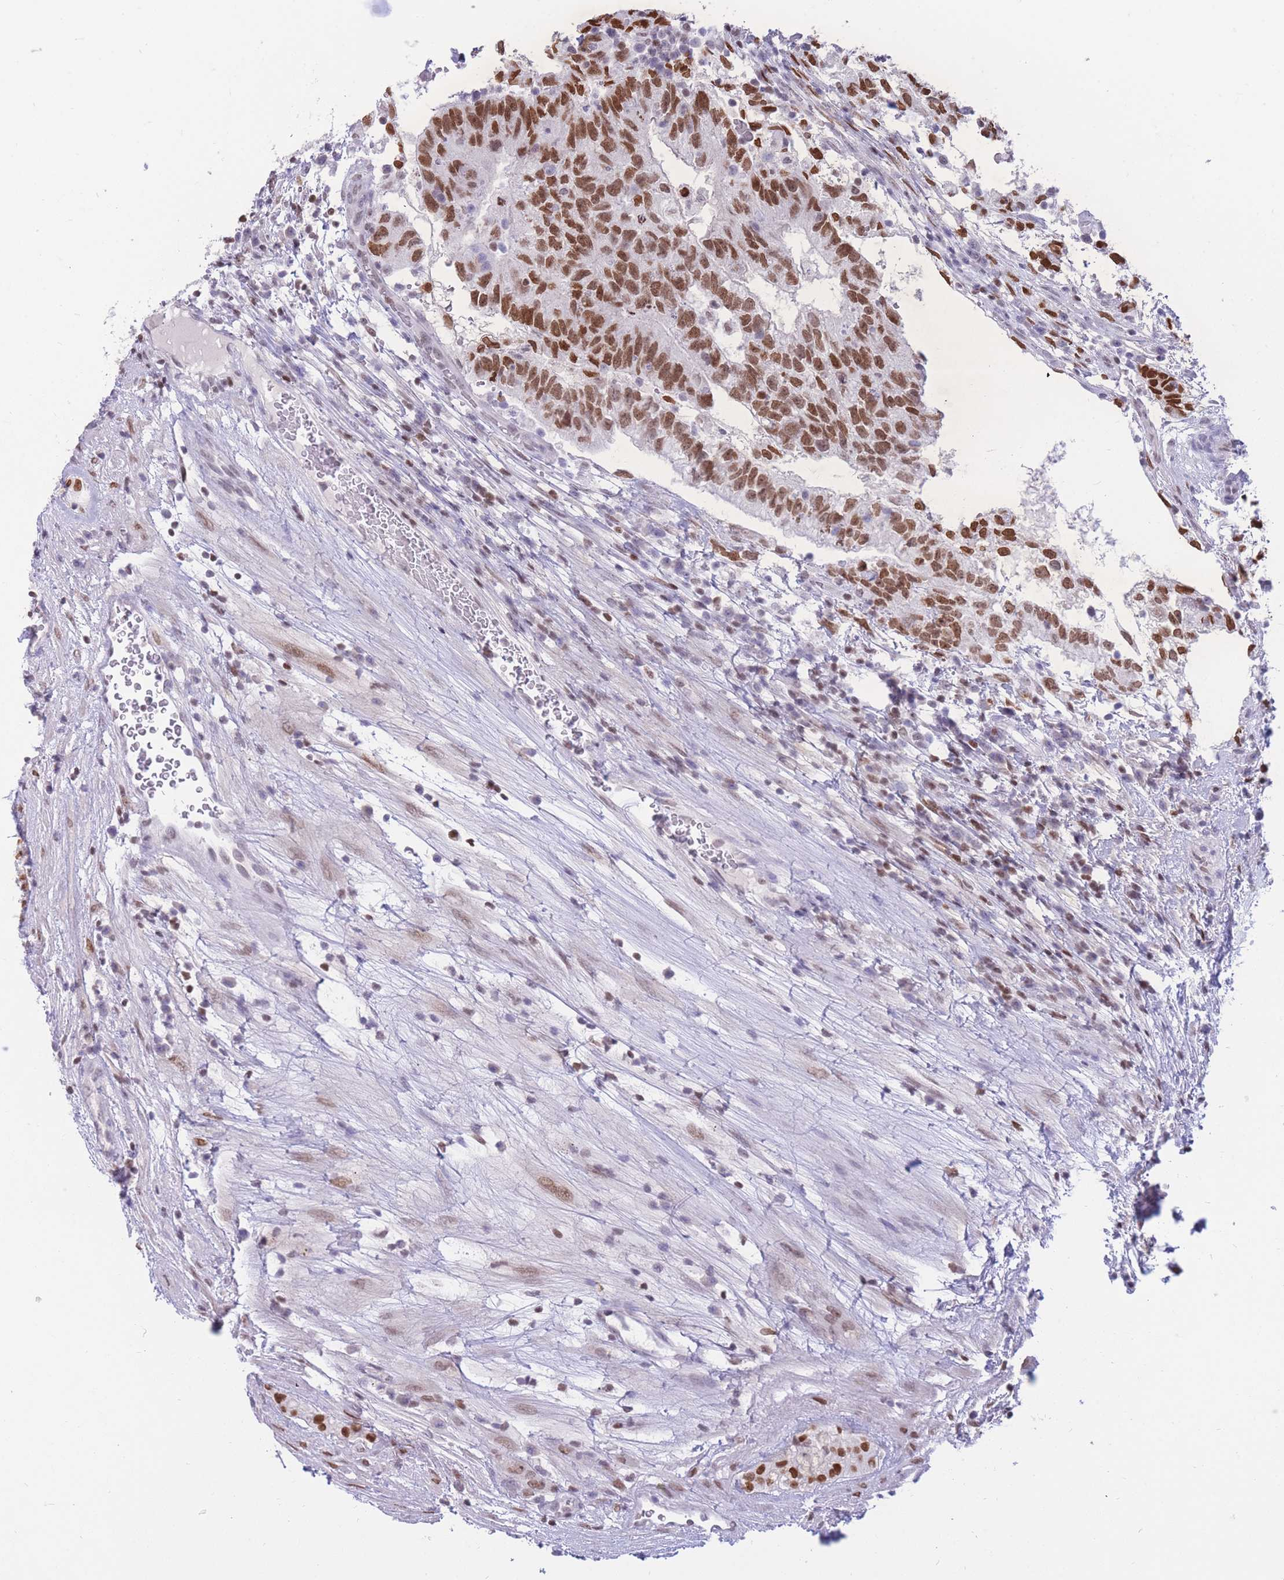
{"staining": {"intensity": "moderate", "quantity": ">75%", "location": "nuclear"}, "tissue": "testis cancer", "cell_type": "Tumor cells", "image_type": "cancer", "snomed": [{"axis": "morphology", "description": "Normal tissue, NOS"}, {"axis": "morphology", "description": "Carcinoma, Embryonal, NOS"}, {"axis": "topography", "description": "Testis"}], "caption": "IHC photomicrograph of testis embryonal carcinoma stained for a protein (brown), which demonstrates medium levels of moderate nuclear positivity in approximately >75% of tumor cells.", "gene": "HMGN1", "patient": {"sex": "male", "age": 32}}